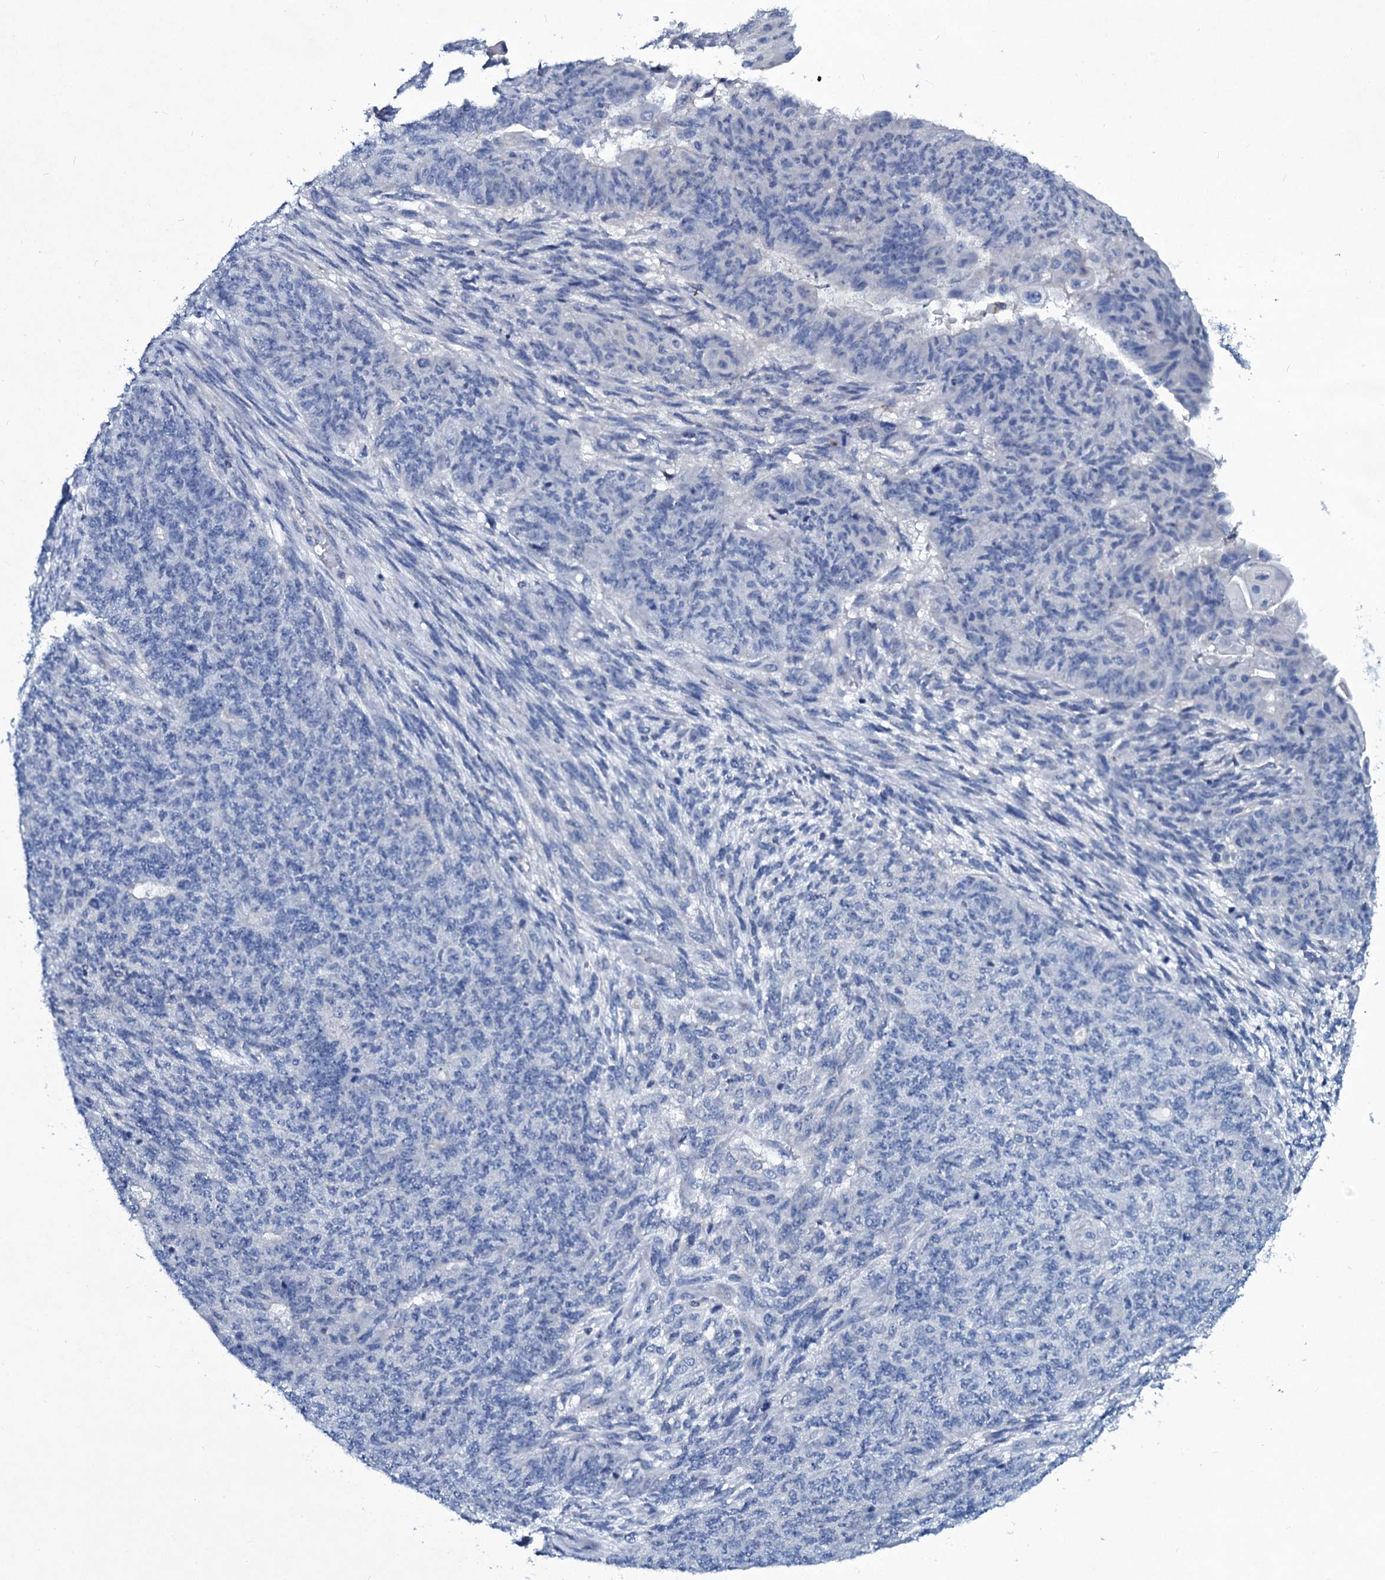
{"staining": {"intensity": "negative", "quantity": "none", "location": "none"}, "tissue": "endometrial cancer", "cell_type": "Tumor cells", "image_type": "cancer", "snomed": [{"axis": "morphology", "description": "Adenocarcinoma, NOS"}, {"axis": "topography", "description": "Endometrium"}], "caption": "Human endometrial adenocarcinoma stained for a protein using IHC displays no positivity in tumor cells.", "gene": "TPGS2", "patient": {"sex": "female", "age": 32}}